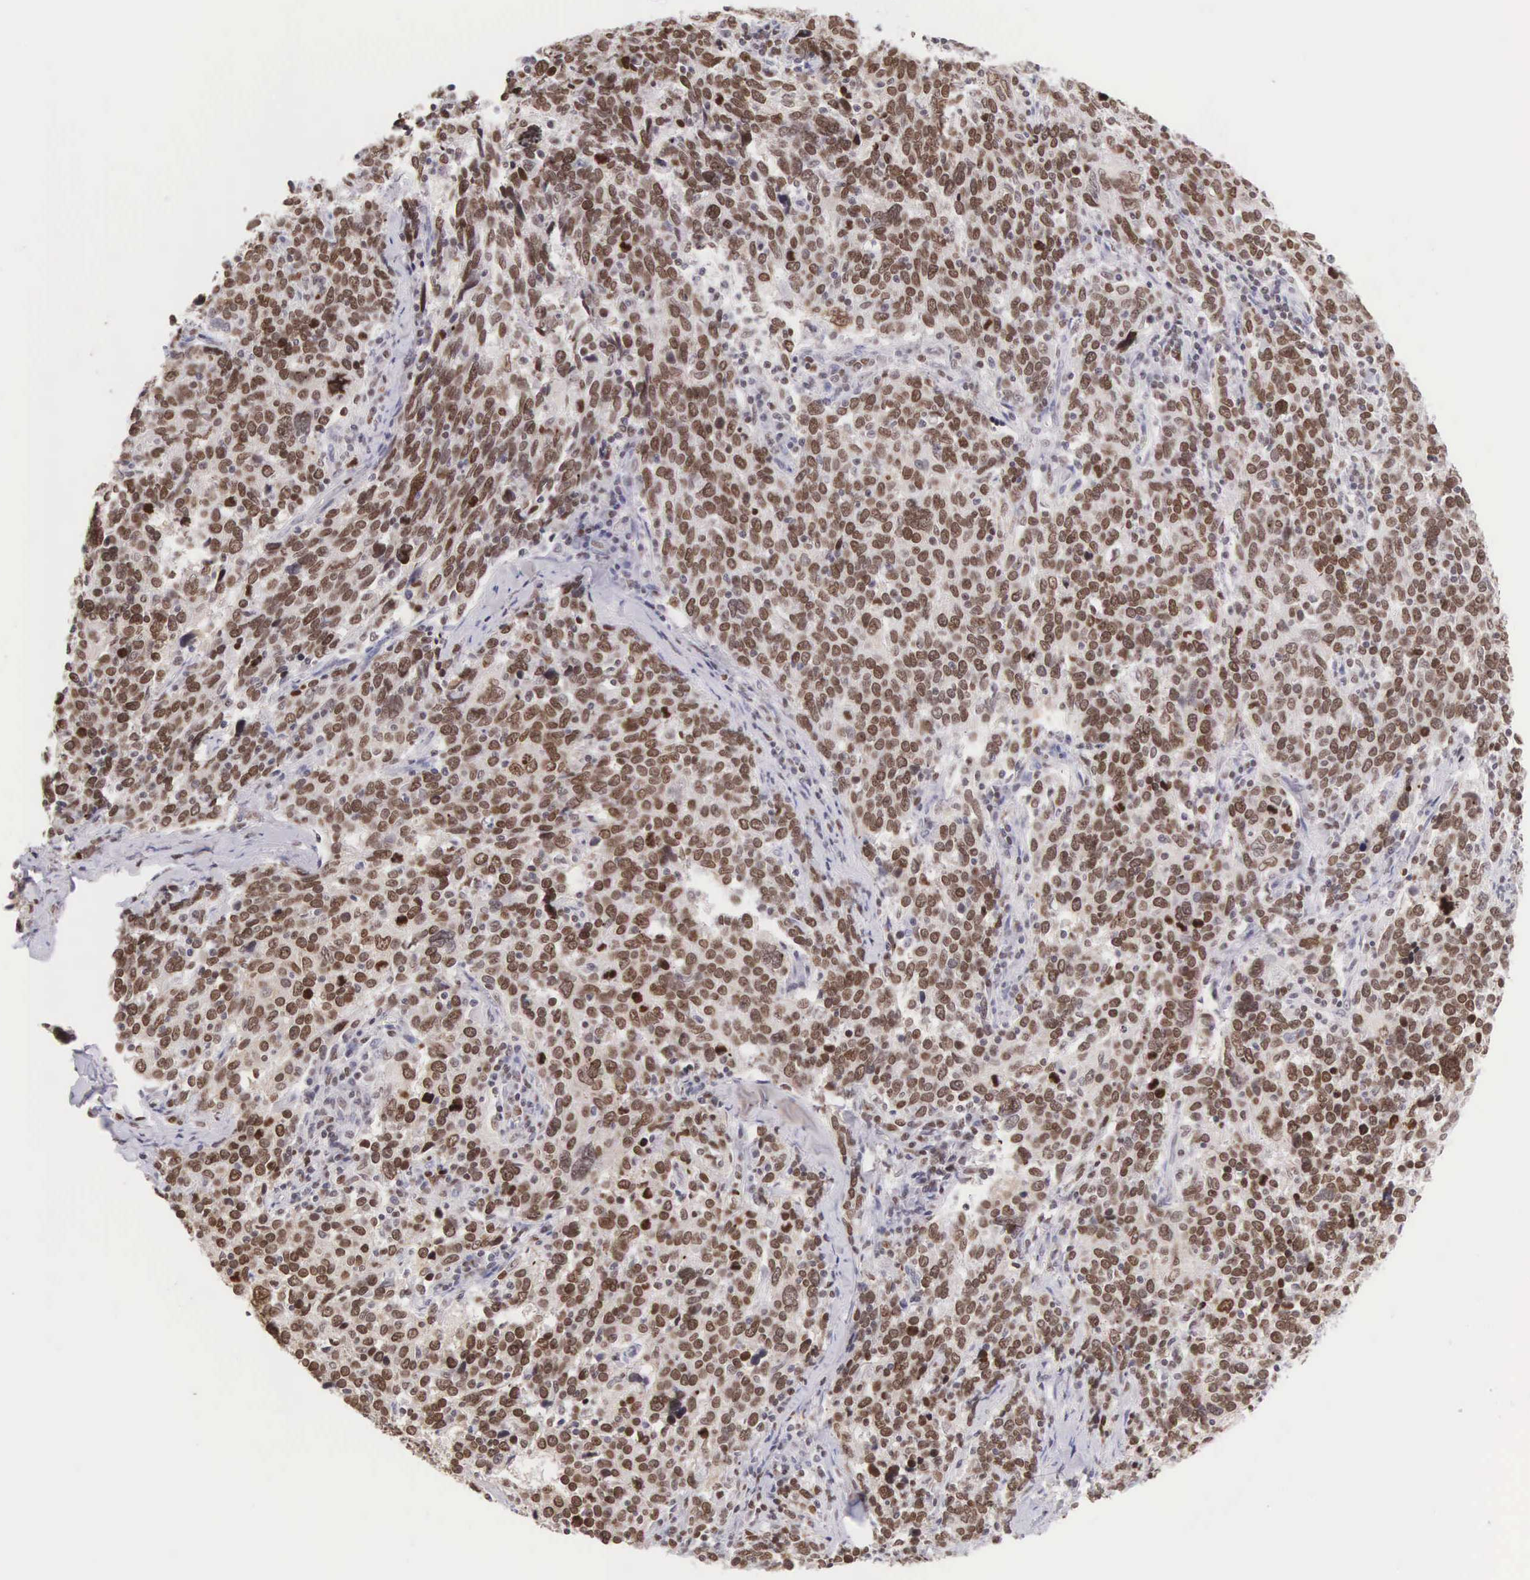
{"staining": {"intensity": "strong", "quantity": ">75%", "location": "nuclear"}, "tissue": "cervical cancer", "cell_type": "Tumor cells", "image_type": "cancer", "snomed": [{"axis": "morphology", "description": "Squamous cell carcinoma, NOS"}, {"axis": "topography", "description": "Cervix"}], "caption": "Strong nuclear protein staining is identified in approximately >75% of tumor cells in cervical cancer.", "gene": "VRK1", "patient": {"sex": "female", "age": 41}}